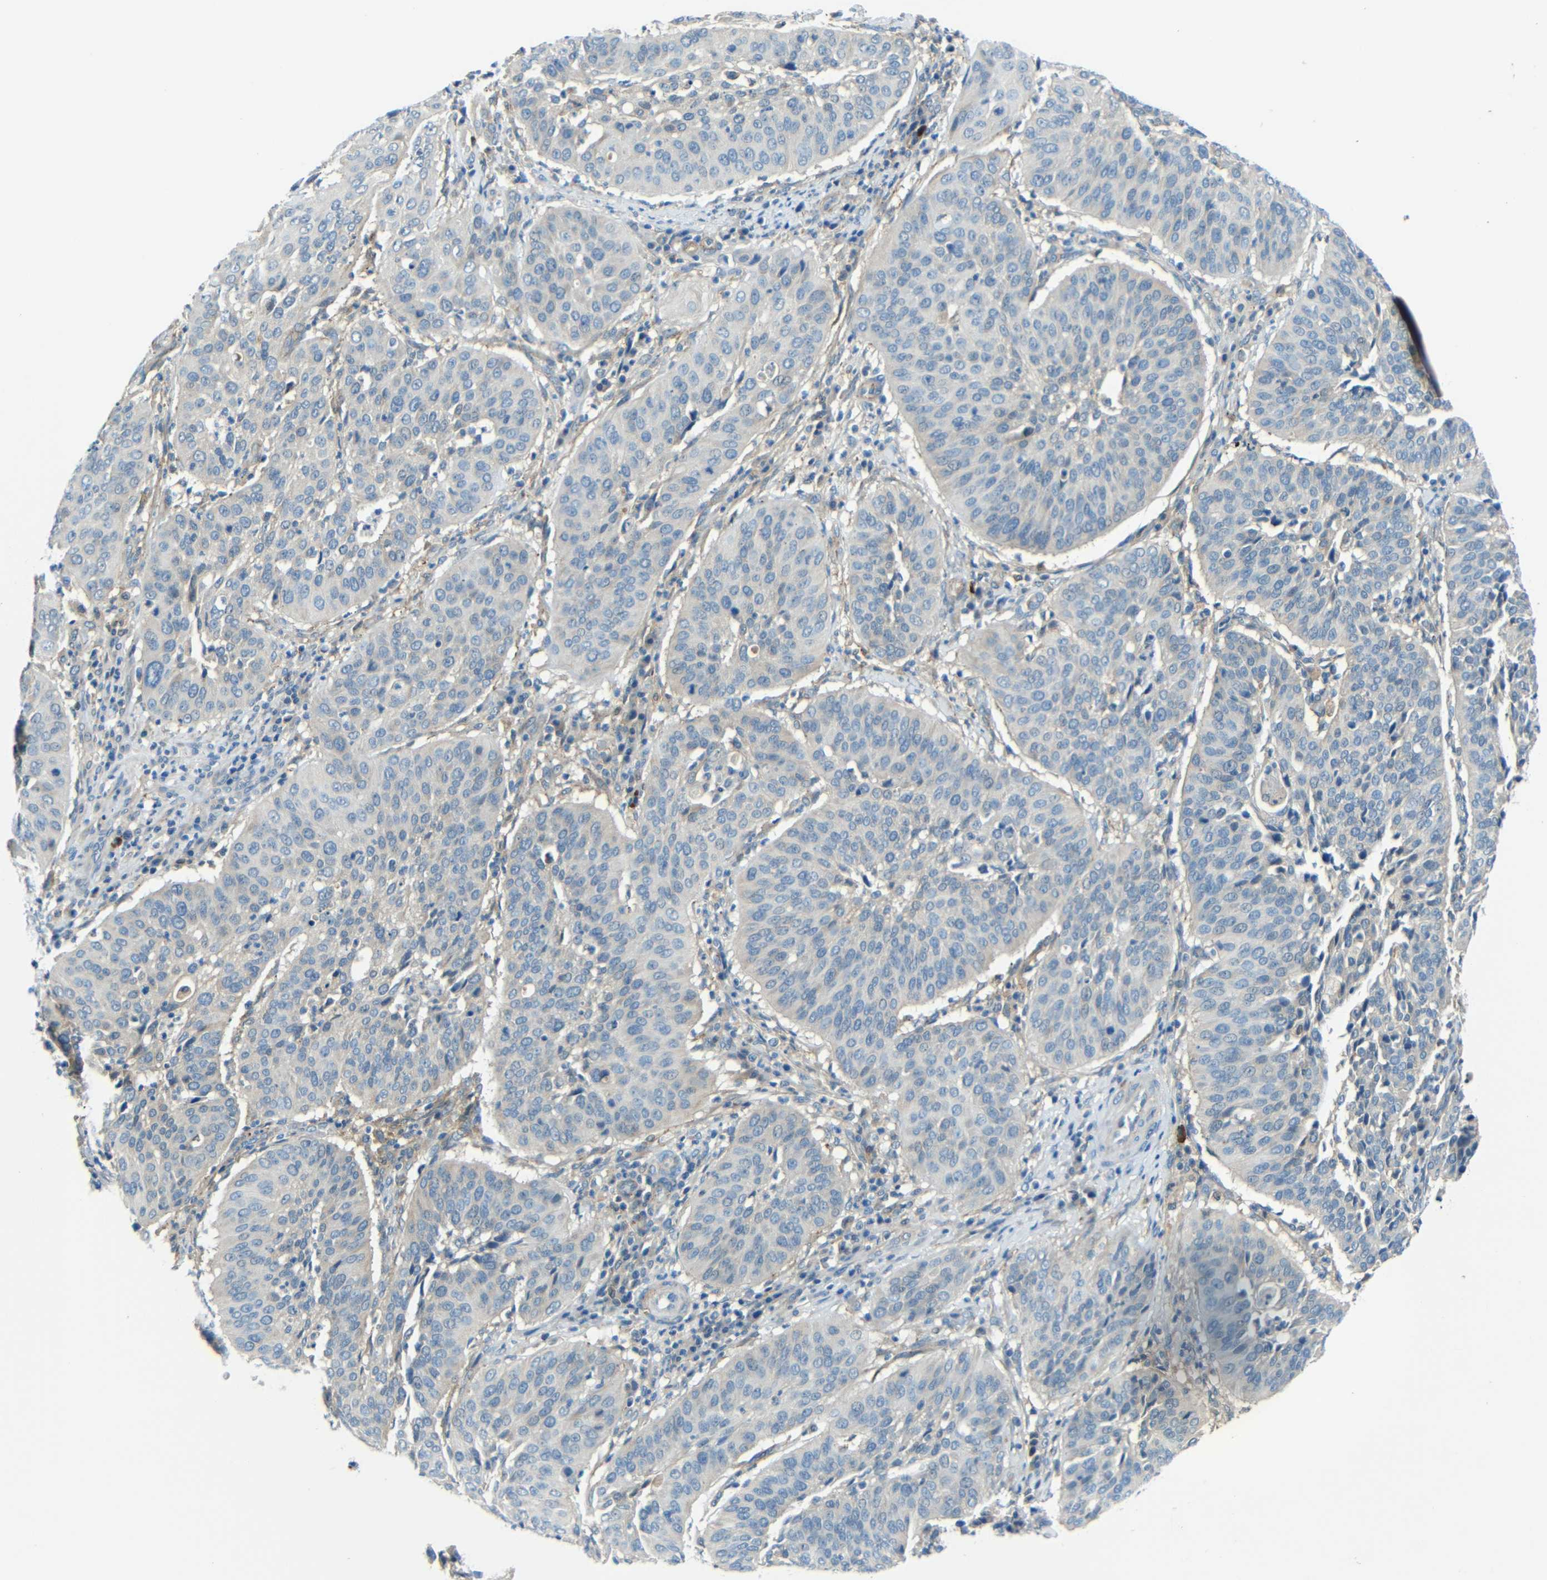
{"staining": {"intensity": "negative", "quantity": "none", "location": "none"}, "tissue": "cervical cancer", "cell_type": "Tumor cells", "image_type": "cancer", "snomed": [{"axis": "morphology", "description": "Normal tissue, NOS"}, {"axis": "morphology", "description": "Squamous cell carcinoma, NOS"}, {"axis": "topography", "description": "Cervix"}], "caption": "Tumor cells are negative for brown protein staining in squamous cell carcinoma (cervical). Nuclei are stained in blue.", "gene": "CYP26B1", "patient": {"sex": "female", "age": 39}}